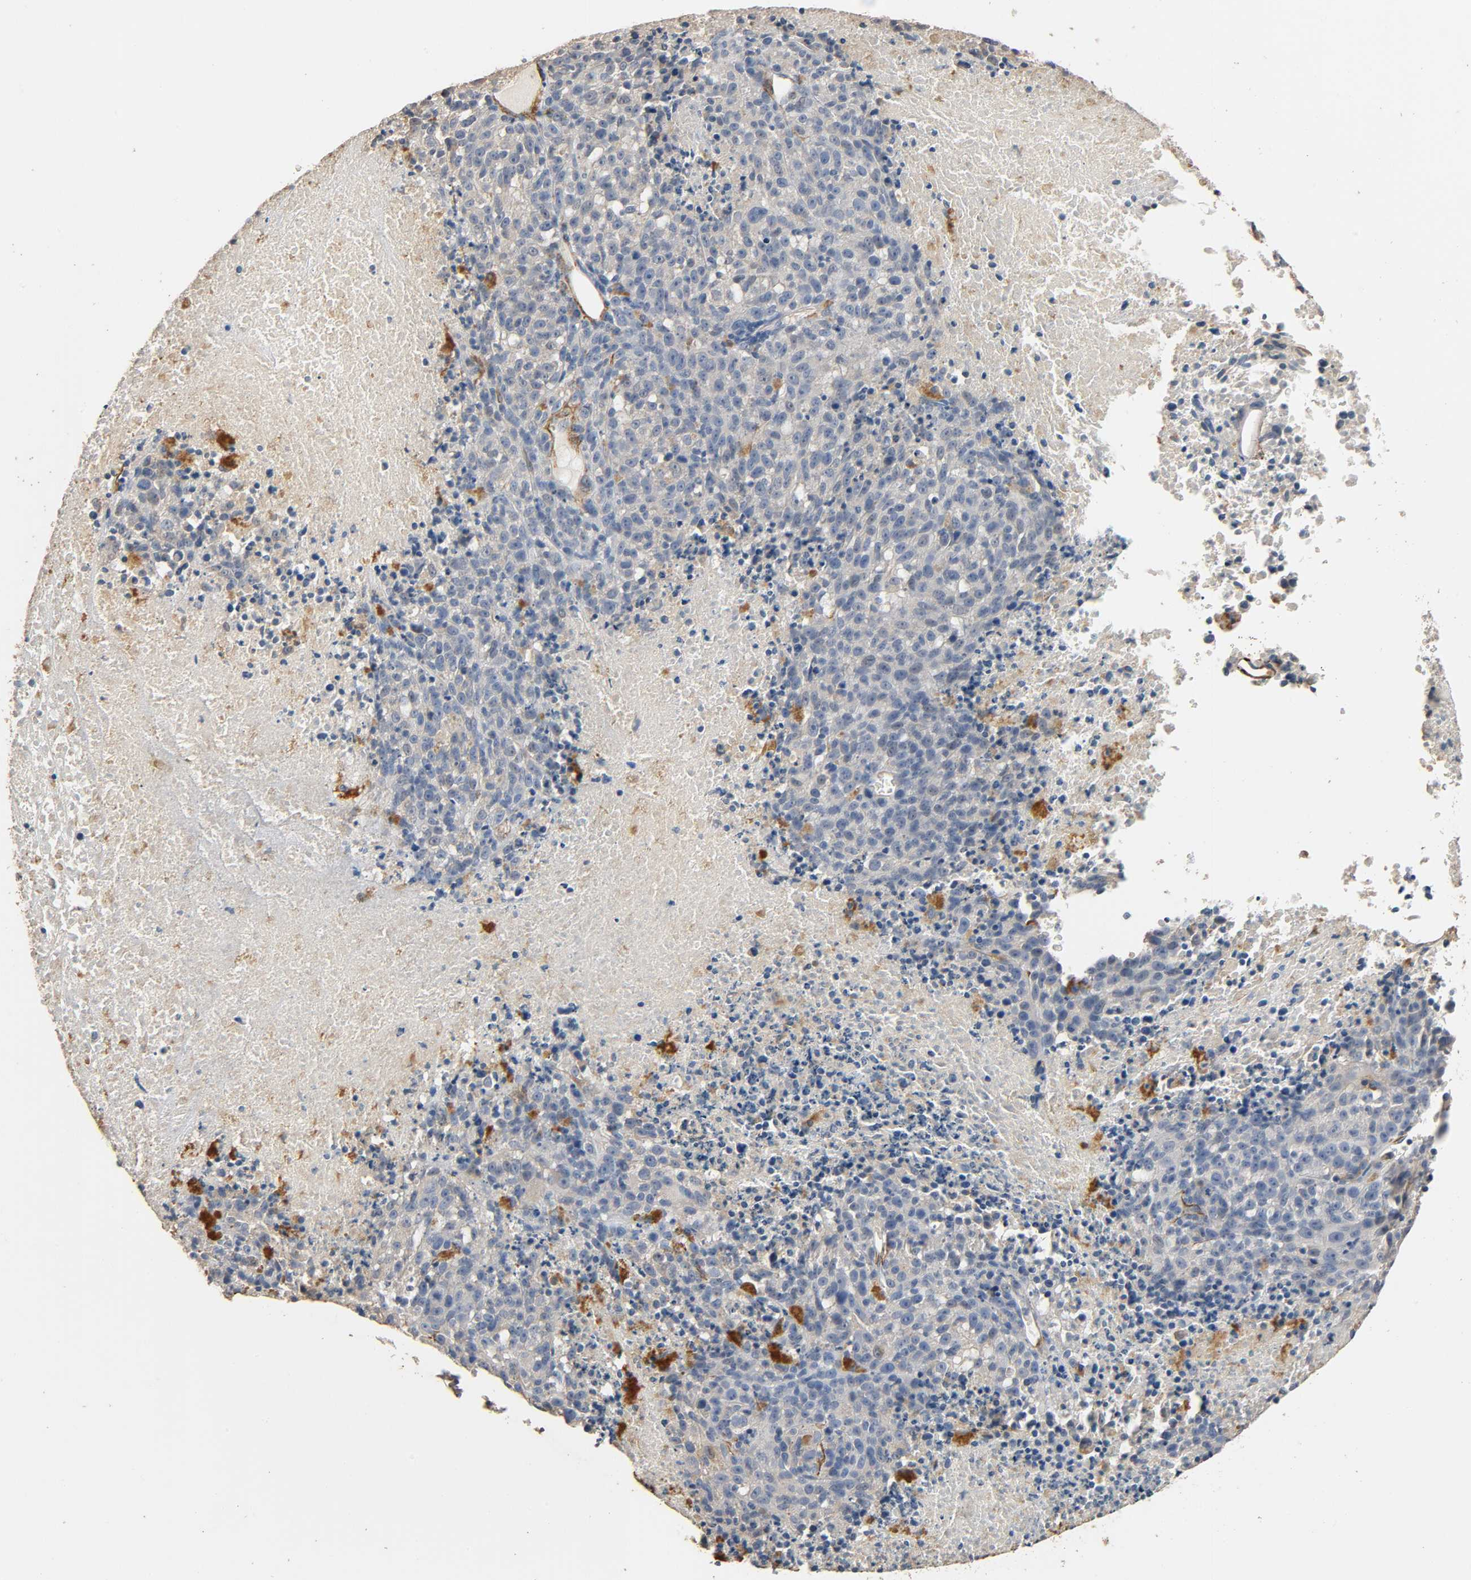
{"staining": {"intensity": "weak", "quantity": ">75%", "location": "cytoplasmic/membranous"}, "tissue": "melanoma", "cell_type": "Tumor cells", "image_type": "cancer", "snomed": [{"axis": "morphology", "description": "Malignant melanoma, Metastatic site"}, {"axis": "topography", "description": "Cerebral cortex"}], "caption": "Malignant melanoma (metastatic site) was stained to show a protein in brown. There is low levels of weak cytoplasmic/membranous positivity in approximately >75% of tumor cells.", "gene": "GSTA3", "patient": {"sex": "female", "age": 52}}